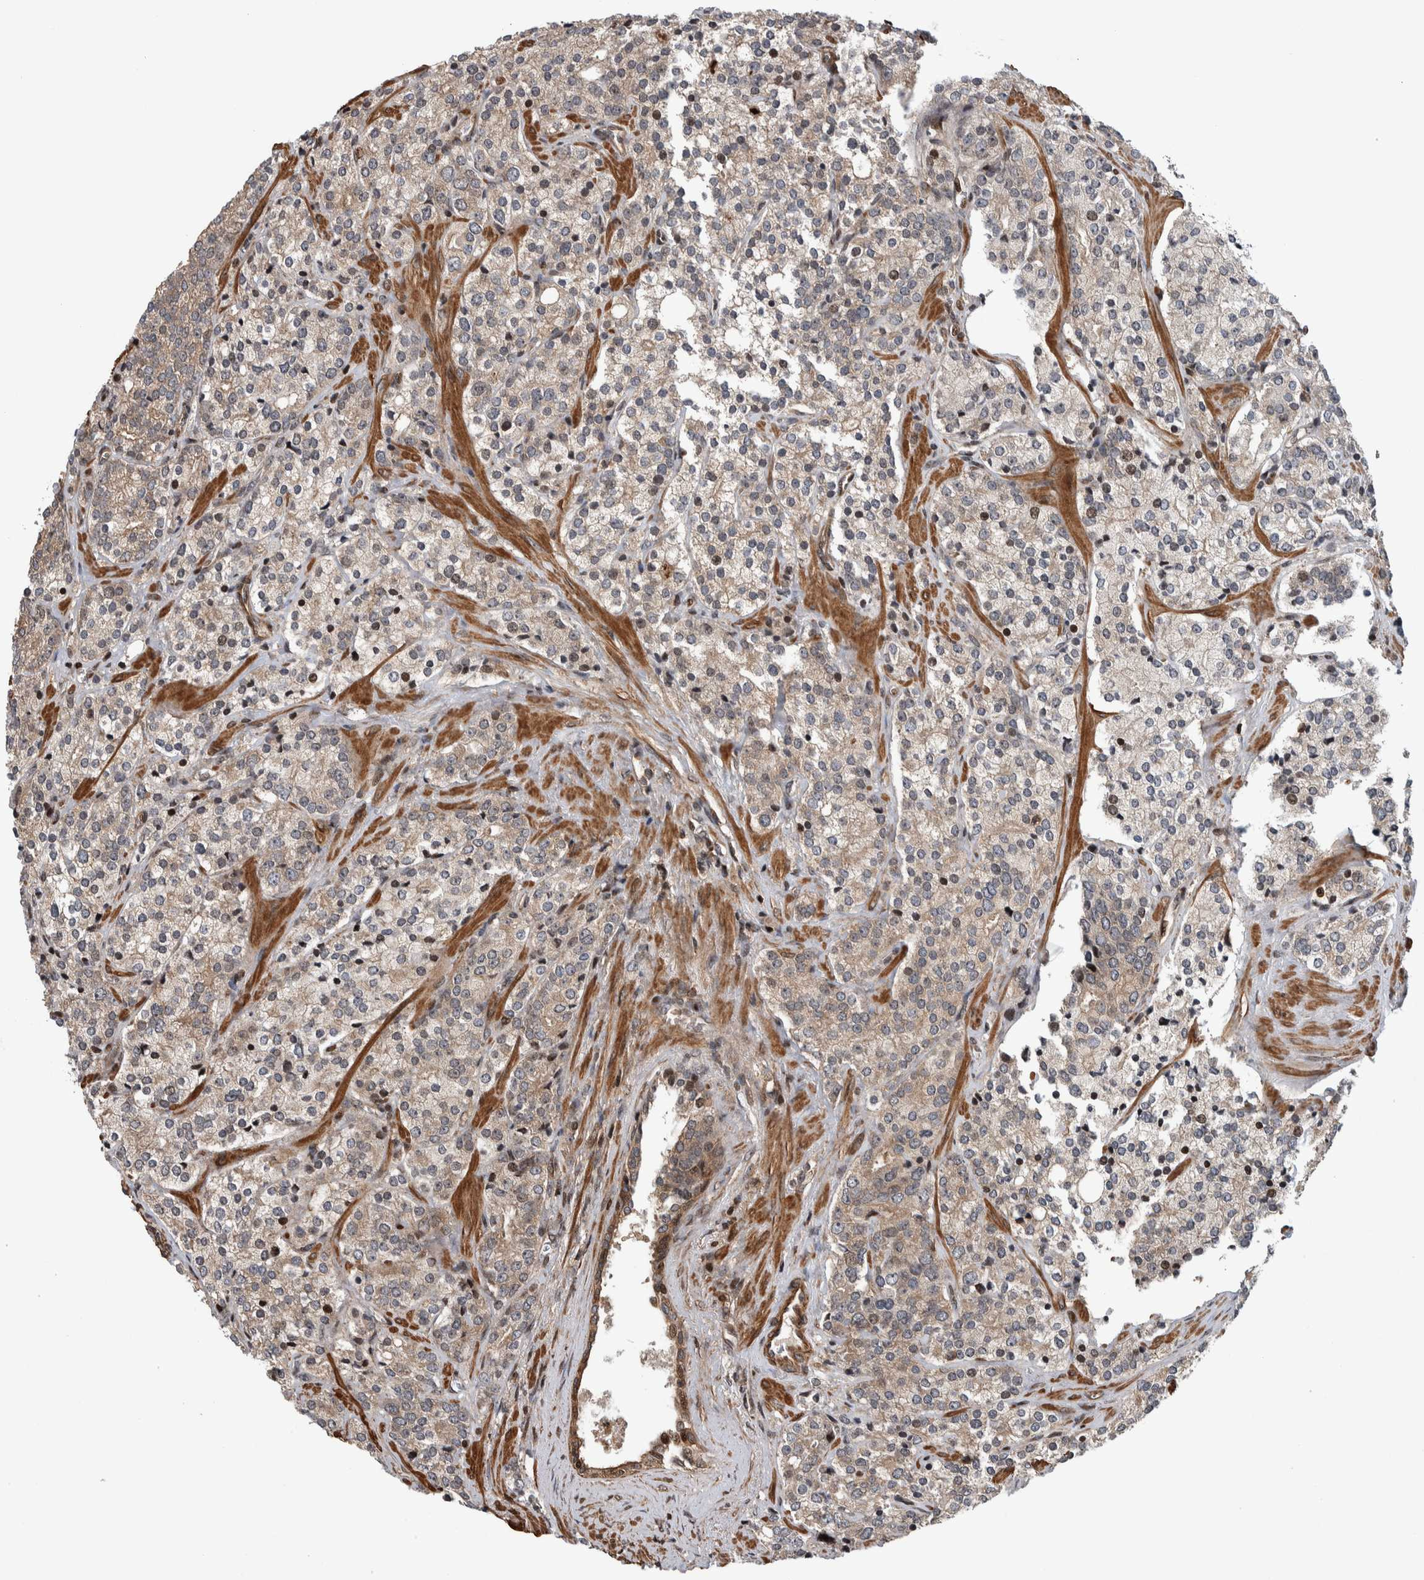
{"staining": {"intensity": "weak", "quantity": ">75%", "location": "cytoplasmic/membranous"}, "tissue": "prostate cancer", "cell_type": "Tumor cells", "image_type": "cancer", "snomed": [{"axis": "morphology", "description": "Adenocarcinoma, High grade"}, {"axis": "topography", "description": "Prostate"}], "caption": "High-grade adenocarcinoma (prostate) was stained to show a protein in brown. There is low levels of weak cytoplasmic/membranous expression in about >75% of tumor cells. (DAB (3,3'-diaminobenzidine) IHC, brown staining for protein, blue staining for nuclei).", "gene": "ARFGEF1", "patient": {"sex": "male", "age": 71}}